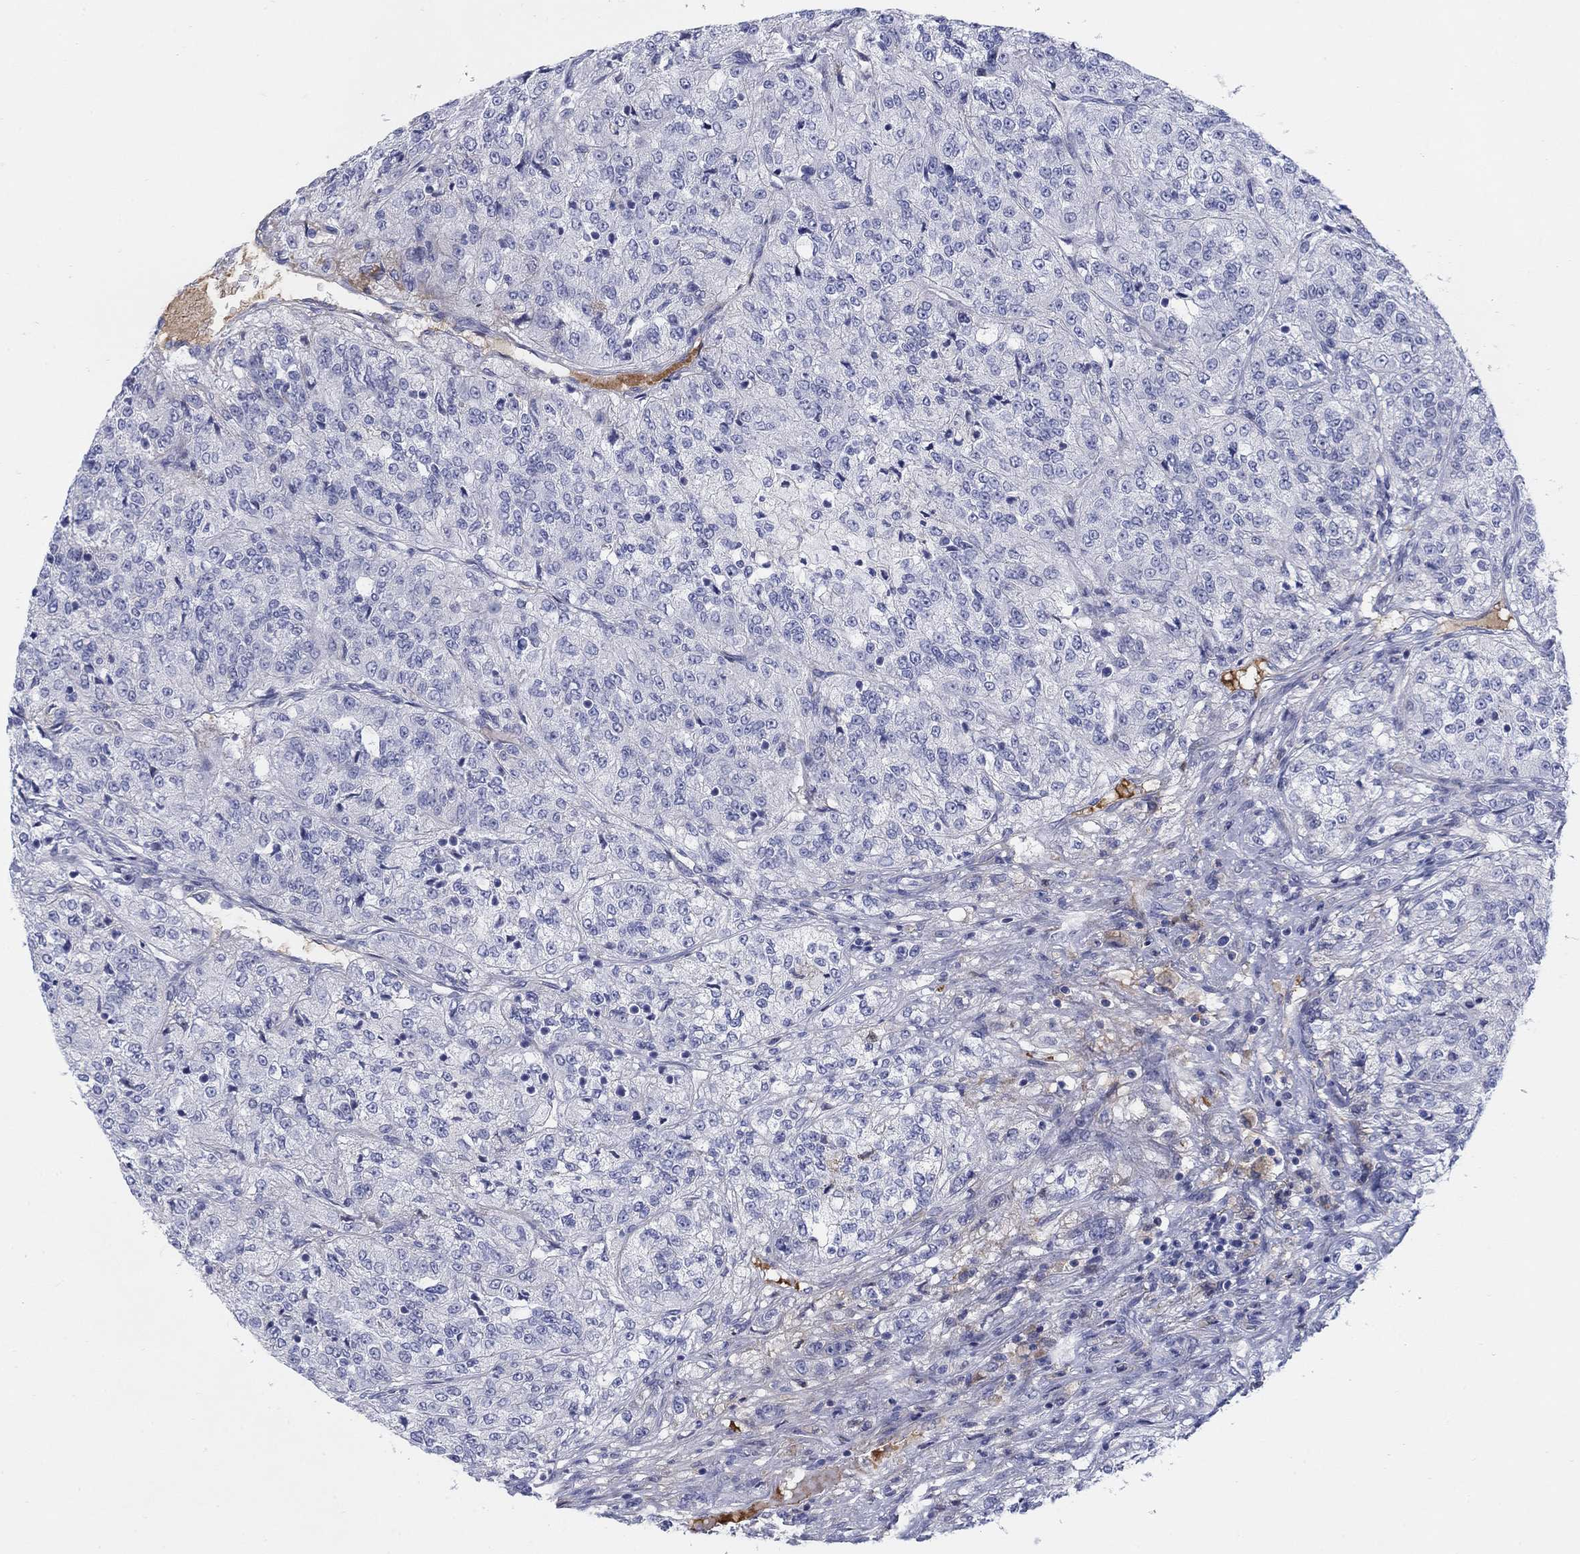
{"staining": {"intensity": "negative", "quantity": "none", "location": "none"}, "tissue": "renal cancer", "cell_type": "Tumor cells", "image_type": "cancer", "snomed": [{"axis": "morphology", "description": "Adenocarcinoma, NOS"}, {"axis": "topography", "description": "Kidney"}], "caption": "Renal adenocarcinoma was stained to show a protein in brown. There is no significant positivity in tumor cells.", "gene": "HEATR4", "patient": {"sex": "female", "age": 63}}